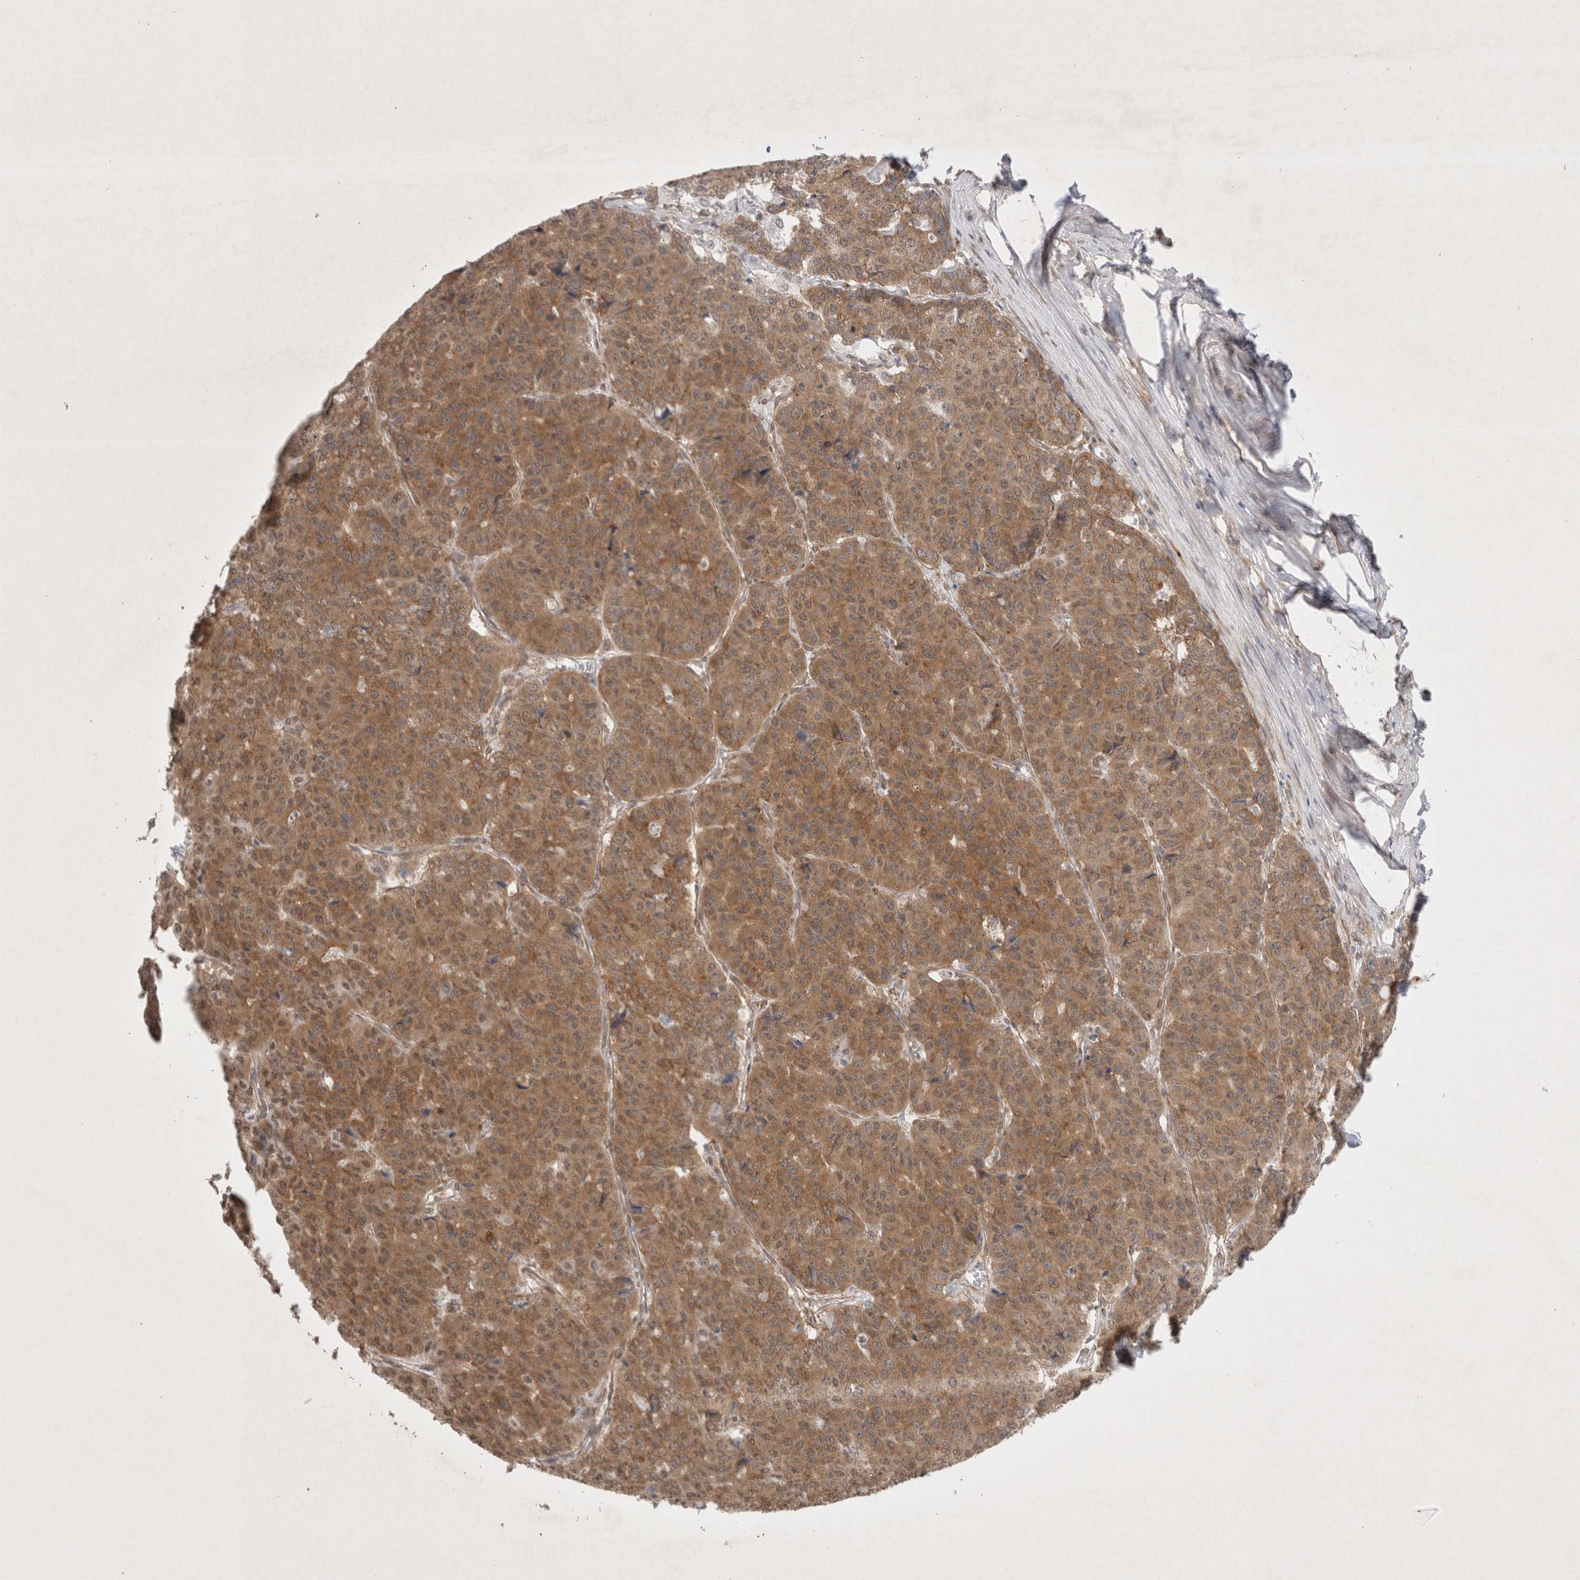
{"staining": {"intensity": "moderate", "quantity": ">75%", "location": "cytoplasmic/membranous"}, "tissue": "pancreatic cancer", "cell_type": "Tumor cells", "image_type": "cancer", "snomed": [{"axis": "morphology", "description": "Adenocarcinoma, NOS"}, {"axis": "topography", "description": "Pancreas"}], "caption": "A micrograph showing moderate cytoplasmic/membranous expression in about >75% of tumor cells in pancreatic cancer, as visualized by brown immunohistochemical staining.", "gene": "WIPF2", "patient": {"sex": "male", "age": 50}}